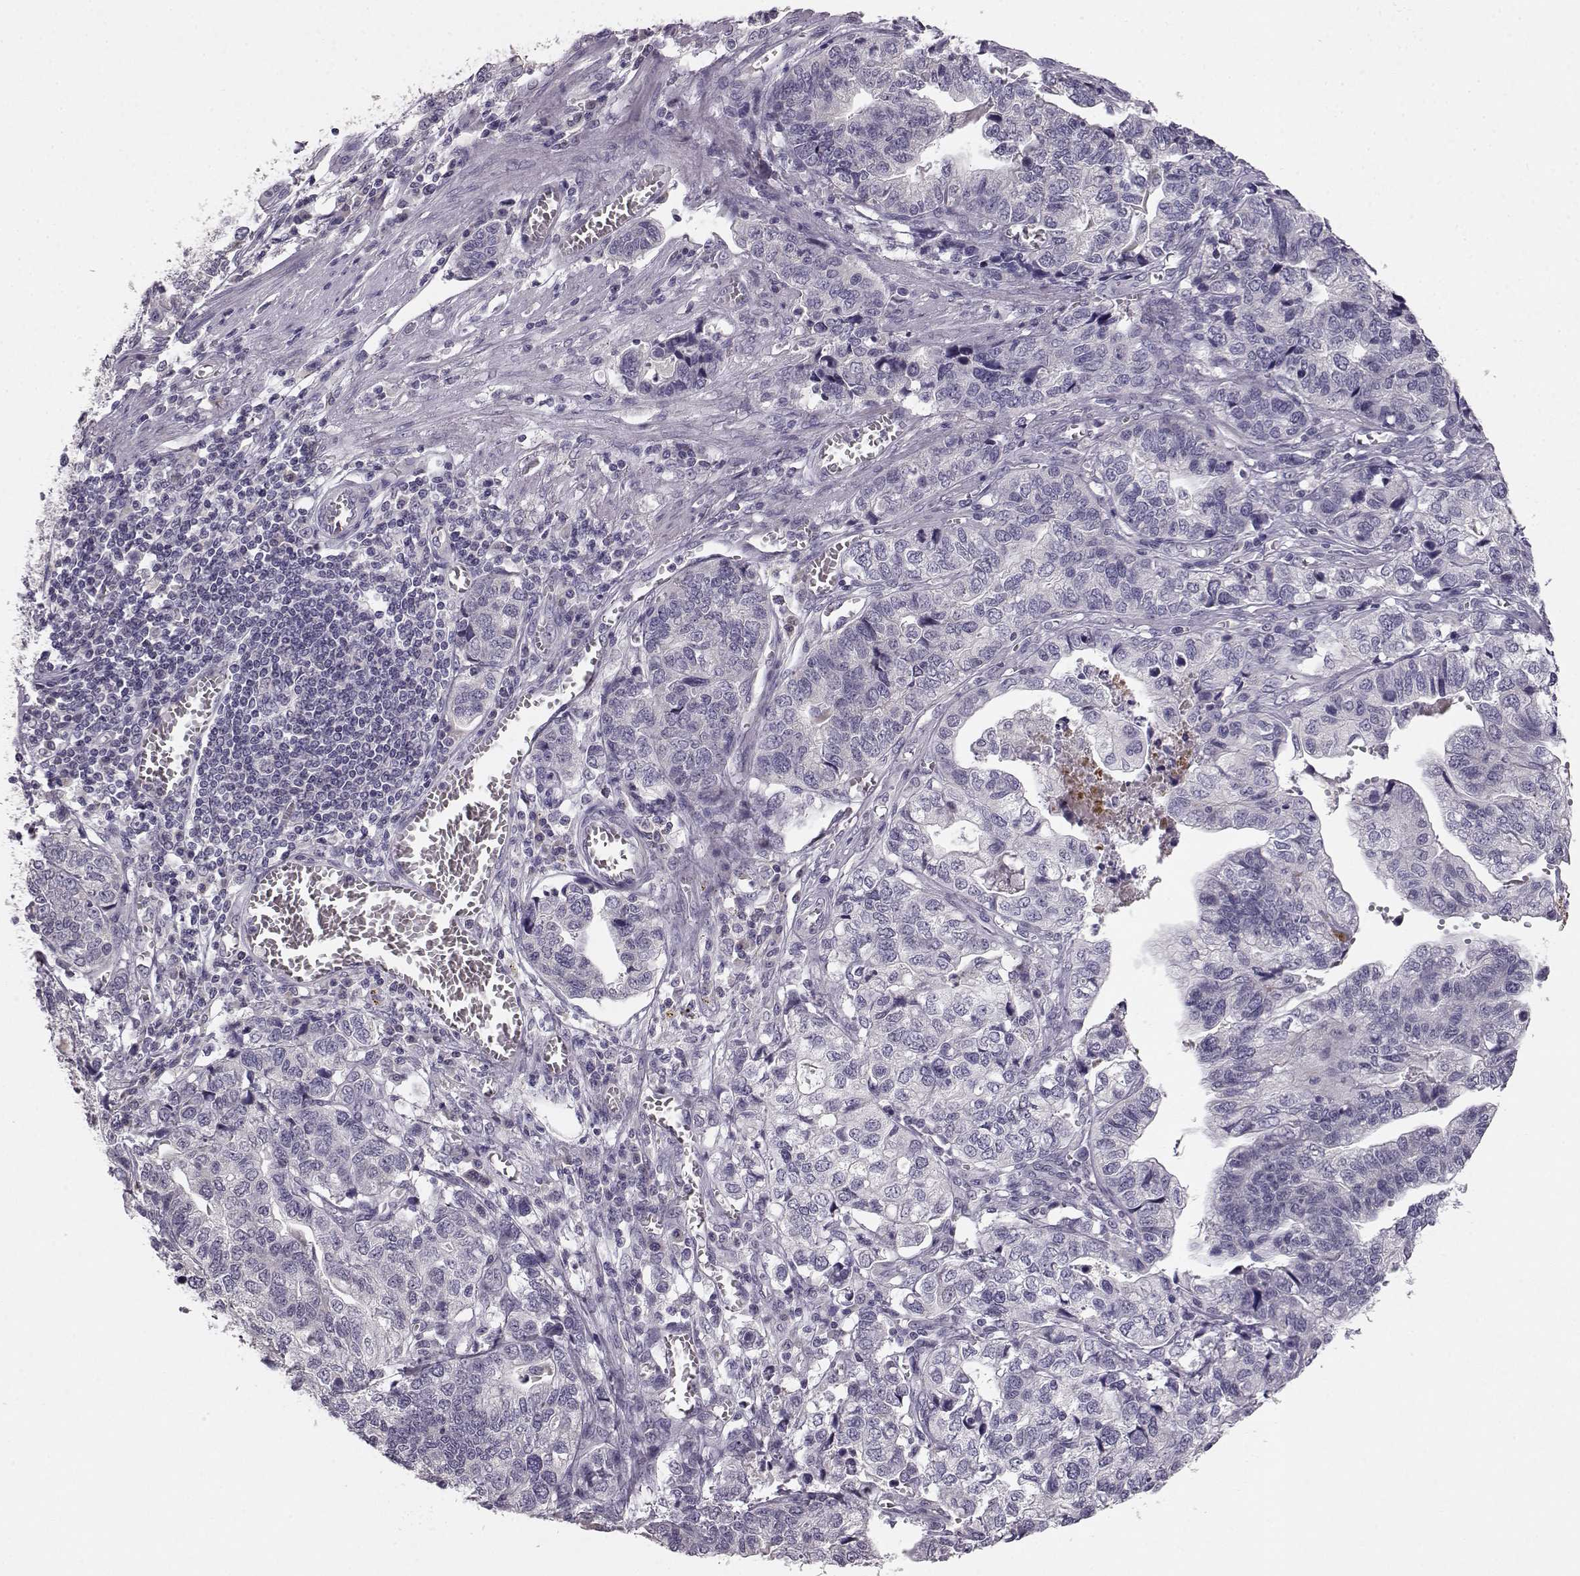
{"staining": {"intensity": "negative", "quantity": "none", "location": "none"}, "tissue": "stomach cancer", "cell_type": "Tumor cells", "image_type": "cancer", "snomed": [{"axis": "morphology", "description": "Adenocarcinoma, NOS"}, {"axis": "topography", "description": "Stomach, upper"}], "caption": "Immunohistochemistry image of human adenocarcinoma (stomach) stained for a protein (brown), which shows no positivity in tumor cells. (DAB (3,3'-diaminobenzidine) immunohistochemistry (IHC) visualized using brightfield microscopy, high magnification).", "gene": "BFSP2", "patient": {"sex": "female", "age": 67}}